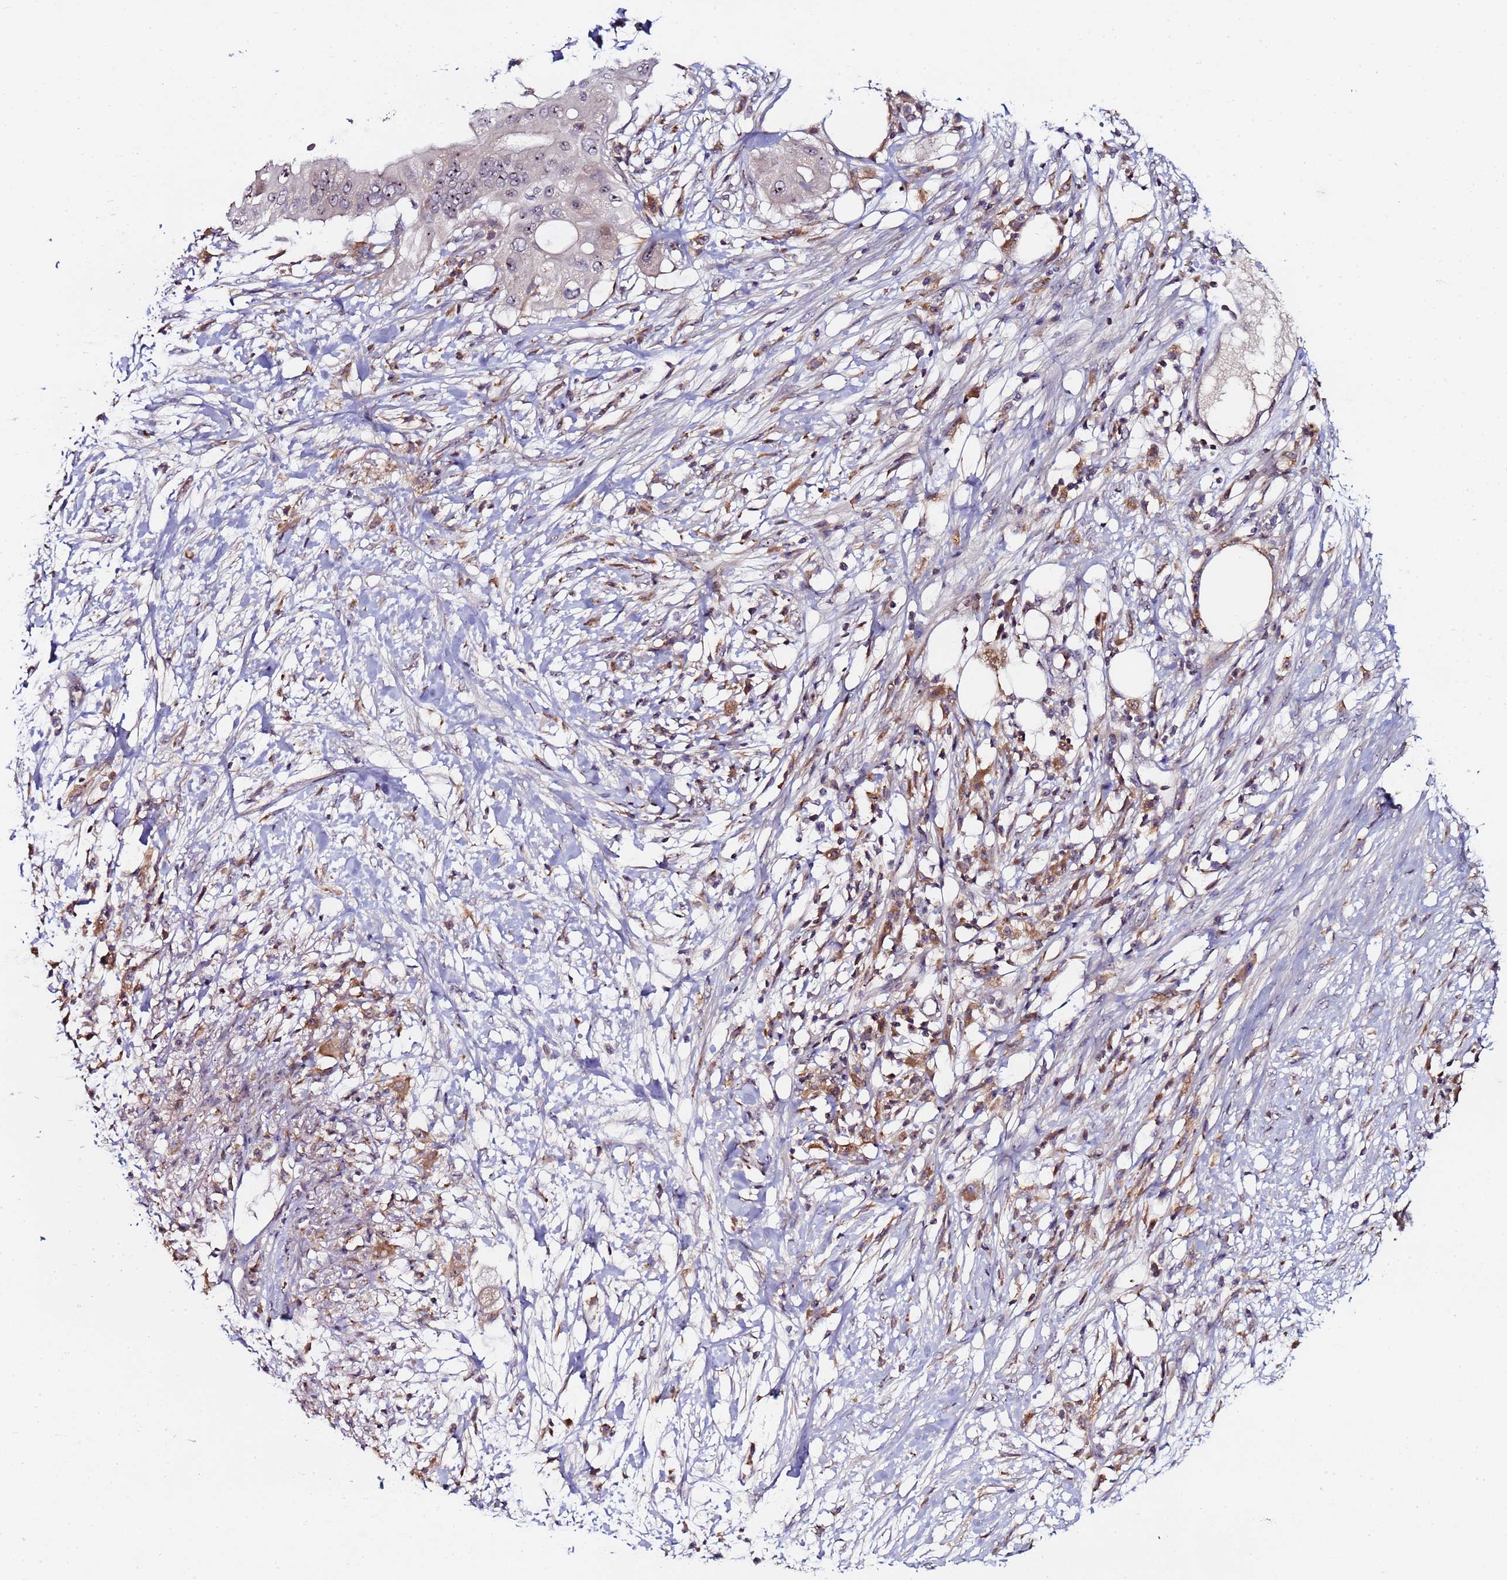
{"staining": {"intensity": "moderate", "quantity": "25%-75%", "location": "nuclear"}, "tissue": "pancreatic cancer", "cell_type": "Tumor cells", "image_type": "cancer", "snomed": [{"axis": "morphology", "description": "Adenocarcinoma, NOS"}, {"axis": "topography", "description": "Pancreas"}], "caption": "Immunohistochemistry (DAB (3,3'-diaminobenzidine)) staining of human pancreatic adenocarcinoma displays moderate nuclear protein expression in approximately 25%-75% of tumor cells. The protein is shown in brown color, while the nuclei are stained blue.", "gene": "KRI1", "patient": {"sex": "male", "age": 68}}